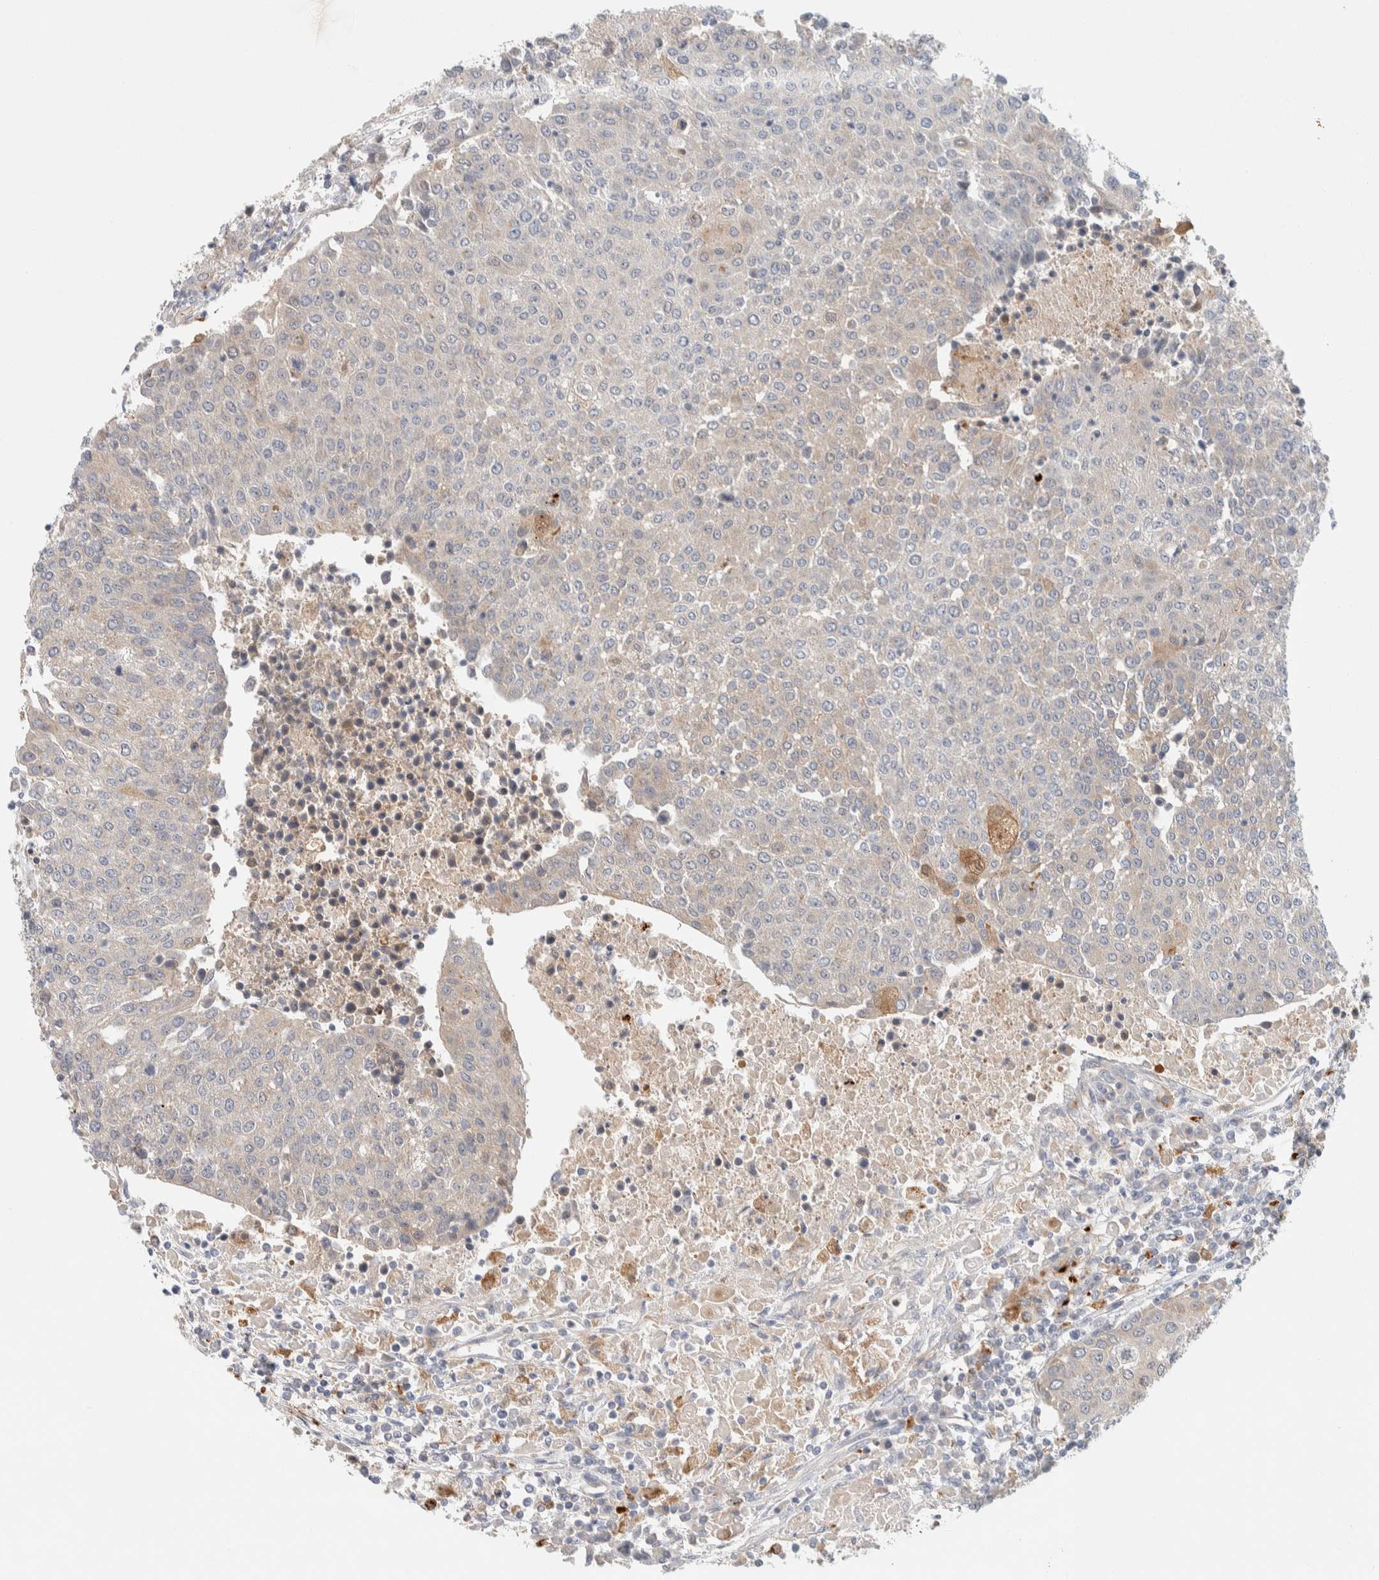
{"staining": {"intensity": "negative", "quantity": "none", "location": "none"}, "tissue": "urothelial cancer", "cell_type": "Tumor cells", "image_type": "cancer", "snomed": [{"axis": "morphology", "description": "Urothelial carcinoma, High grade"}, {"axis": "topography", "description": "Urinary bladder"}], "caption": "There is no significant staining in tumor cells of urothelial carcinoma (high-grade). The staining is performed using DAB (3,3'-diaminobenzidine) brown chromogen with nuclei counter-stained in using hematoxylin.", "gene": "GCLM", "patient": {"sex": "female", "age": 85}}